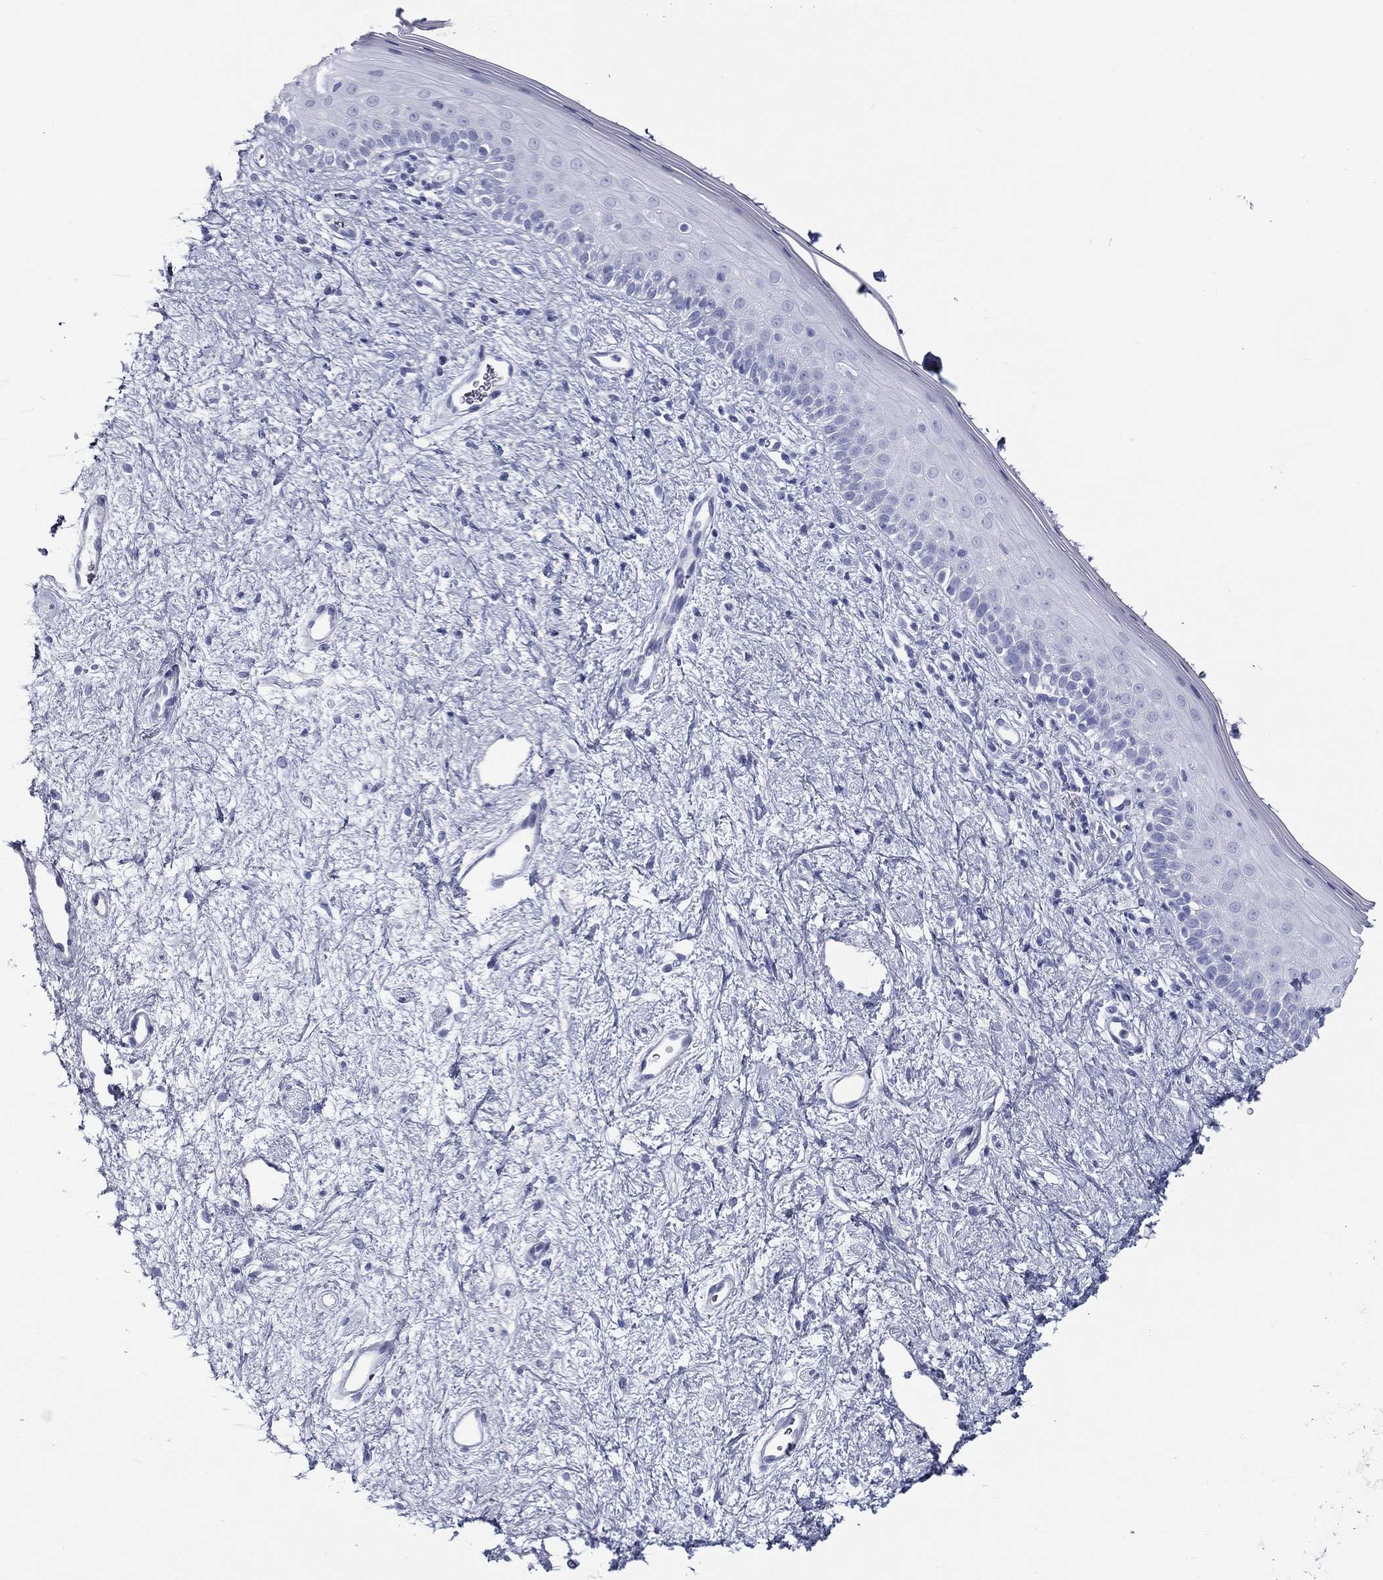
{"staining": {"intensity": "negative", "quantity": "none", "location": "none"}, "tissue": "vagina", "cell_type": "Squamous epithelial cells", "image_type": "normal", "snomed": [{"axis": "morphology", "description": "Normal tissue, NOS"}, {"axis": "topography", "description": "Vagina"}], "caption": "DAB (3,3'-diaminobenzidine) immunohistochemical staining of unremarkable vagina demonstrates no significant staining in squamous epithelial cells.", "gene": "RSPH4A", "patient": {"sex": "female", "age": 47}}